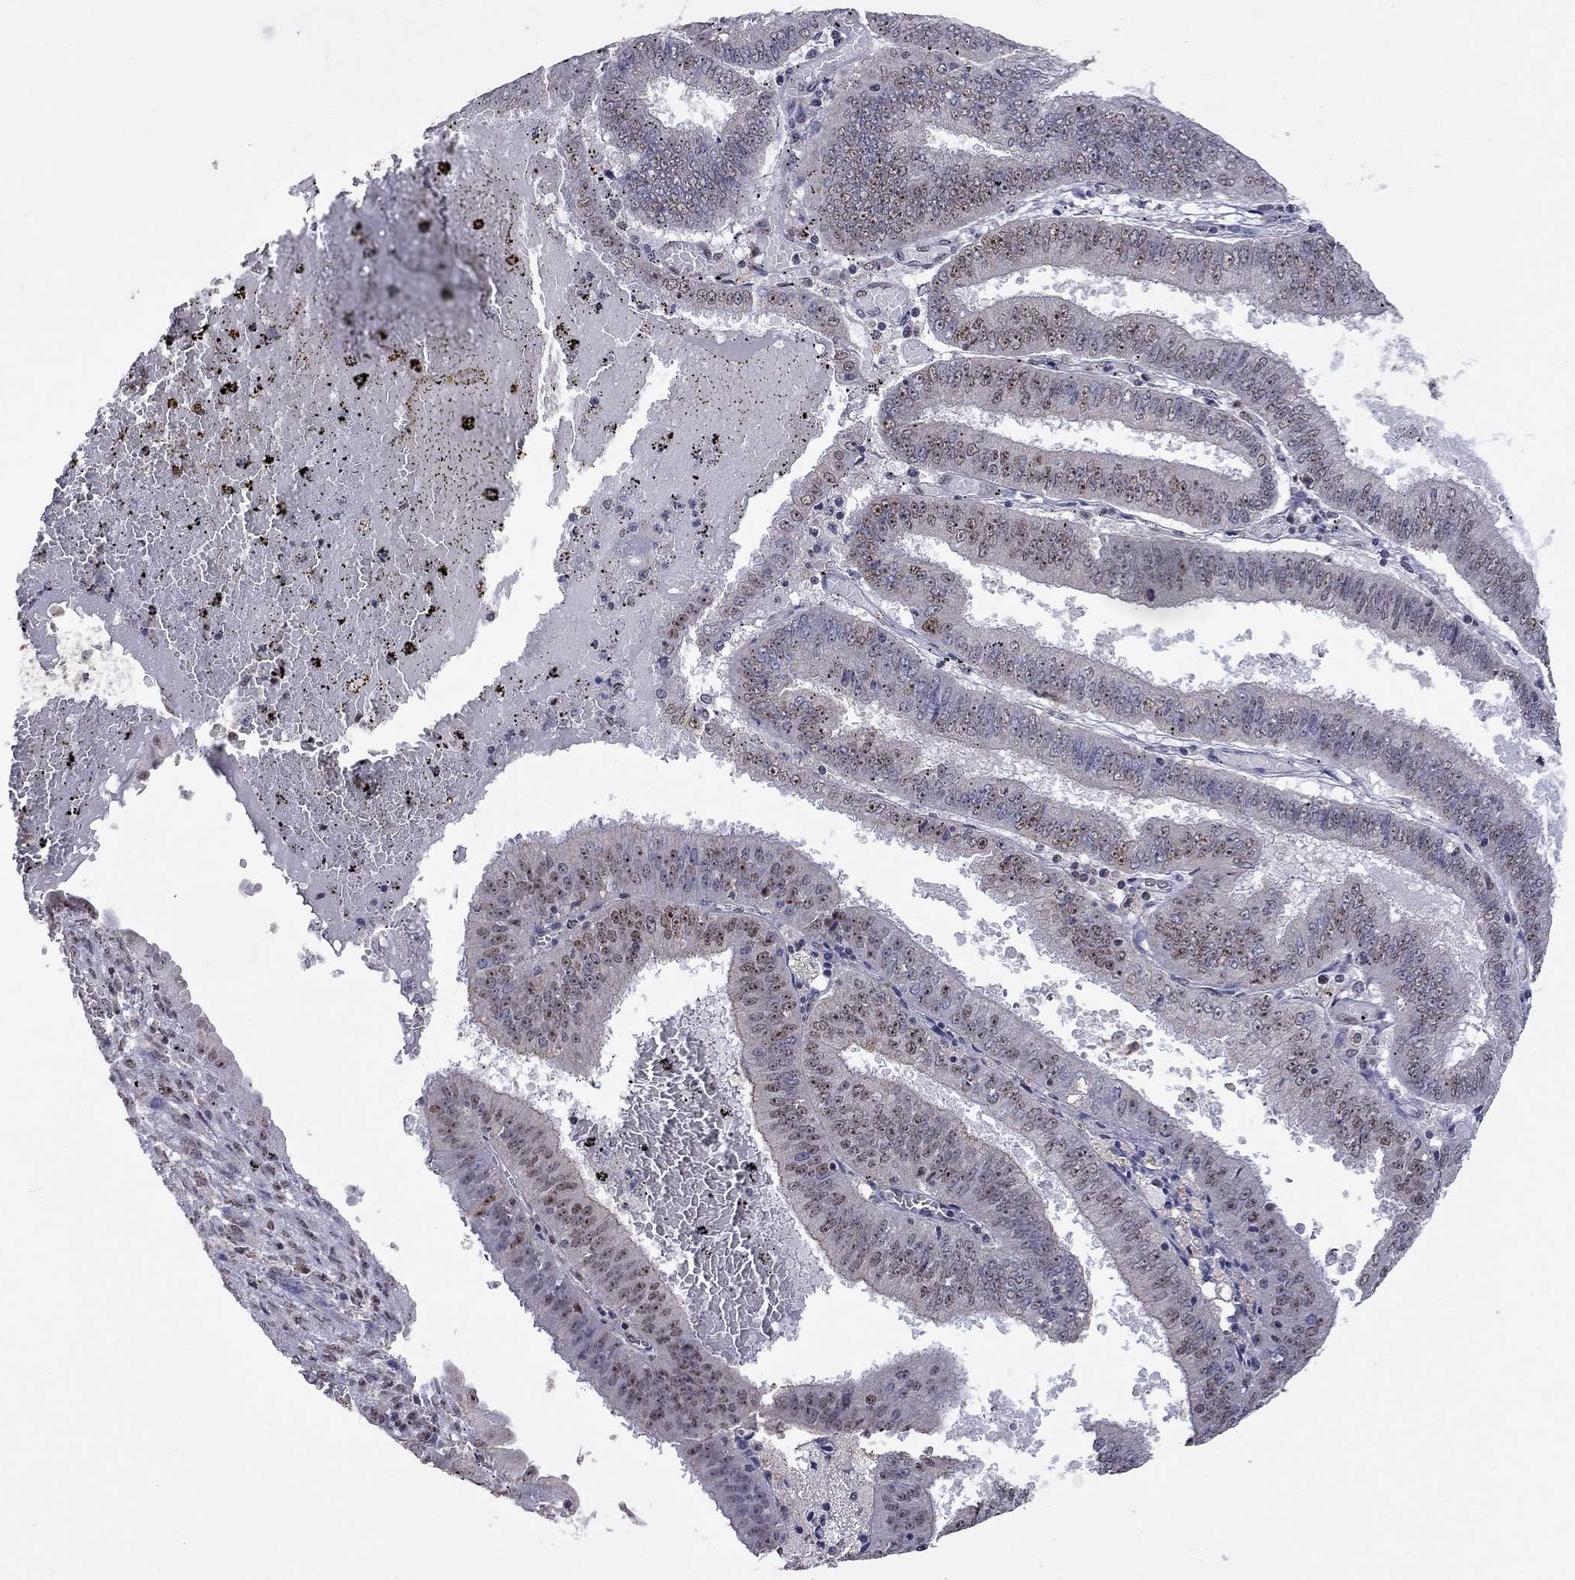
{"staining": {"intensity": "moderate", "quantity": "<25%", "location": "nuclear"}, "tissue": "endometrial cancer", "cell_type": "Tumor cells", "image_type": "cancer", "snomed": [{"axis": "morphology", "description": "Adenocarcinoma, NOS"}, {"axis": "topography", "description": "Endometrium"}], "caption": "High-magnification brightfield microscopy of endometrial cancer stained with DAB (brown) and counterstained with hematoxylin (blue). tumor cells exhibit moderate nuclear positivity is seen in about<25% of cells.", "gene": "SPOUT1", "patient": {"sex": "female", "age": 66}}